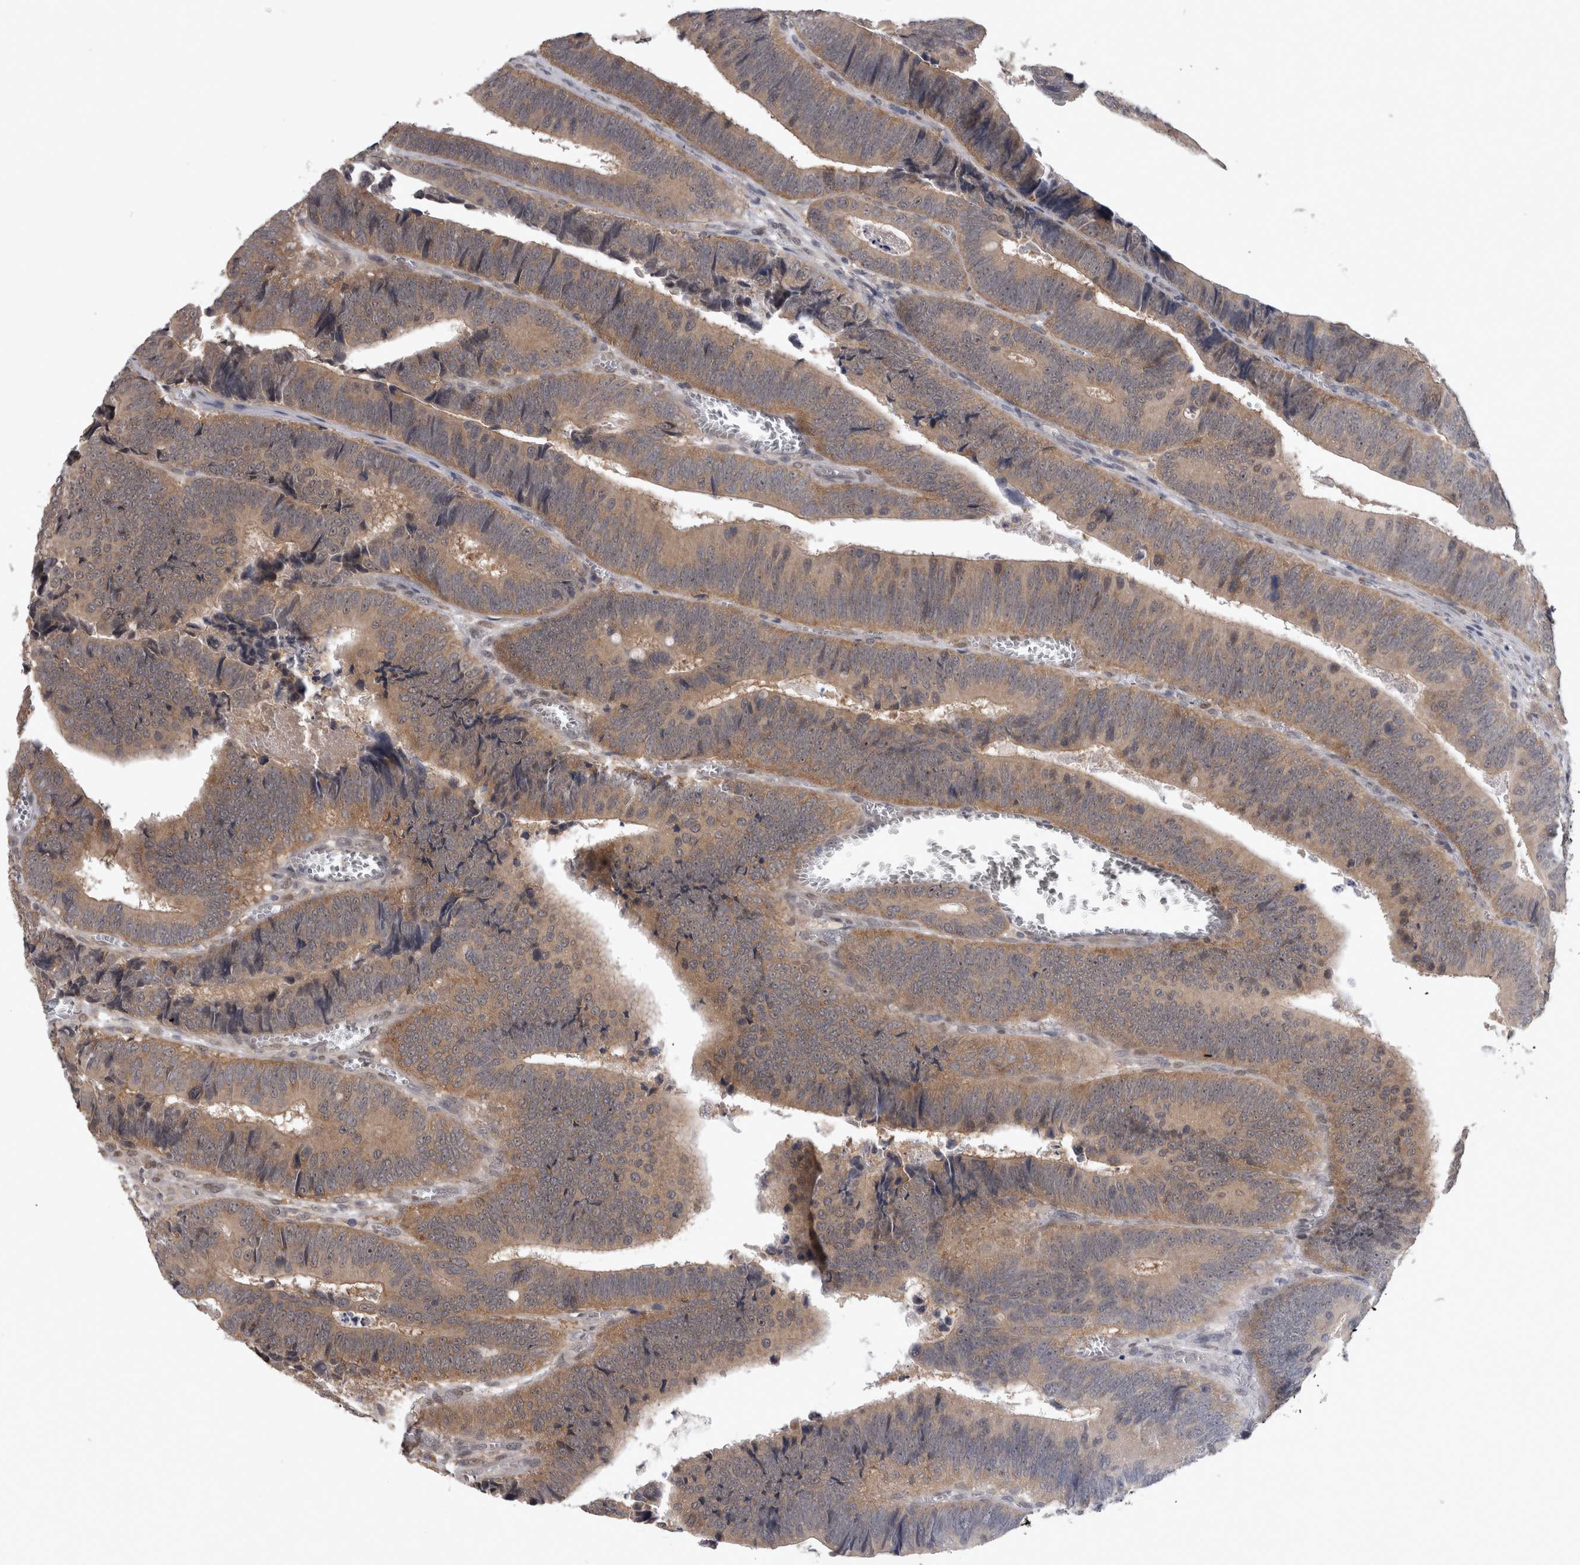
{"staining": {"intensity": "moderate", "quantity": ">75%", "location": "cytoplasmic/membranous"}, "tissue": "colorectal cancer", "cell_type": "Tumor cells", "image_type": "cancer", "snomed": [{"axis": "morphology", "description": "Inflammation, NOS"}, {"axis": "morphology", "description": "Adenocarcinoma, NOS"}, {"axis": "topography", "description": "Colon"}], "caption": "Colorectal cancer stained for a protein displays moderate cytoplasmic/membranous positivity in tumor cells.", "gene": "ZNF114", "patient": {"sex": "male", "age": 72}}